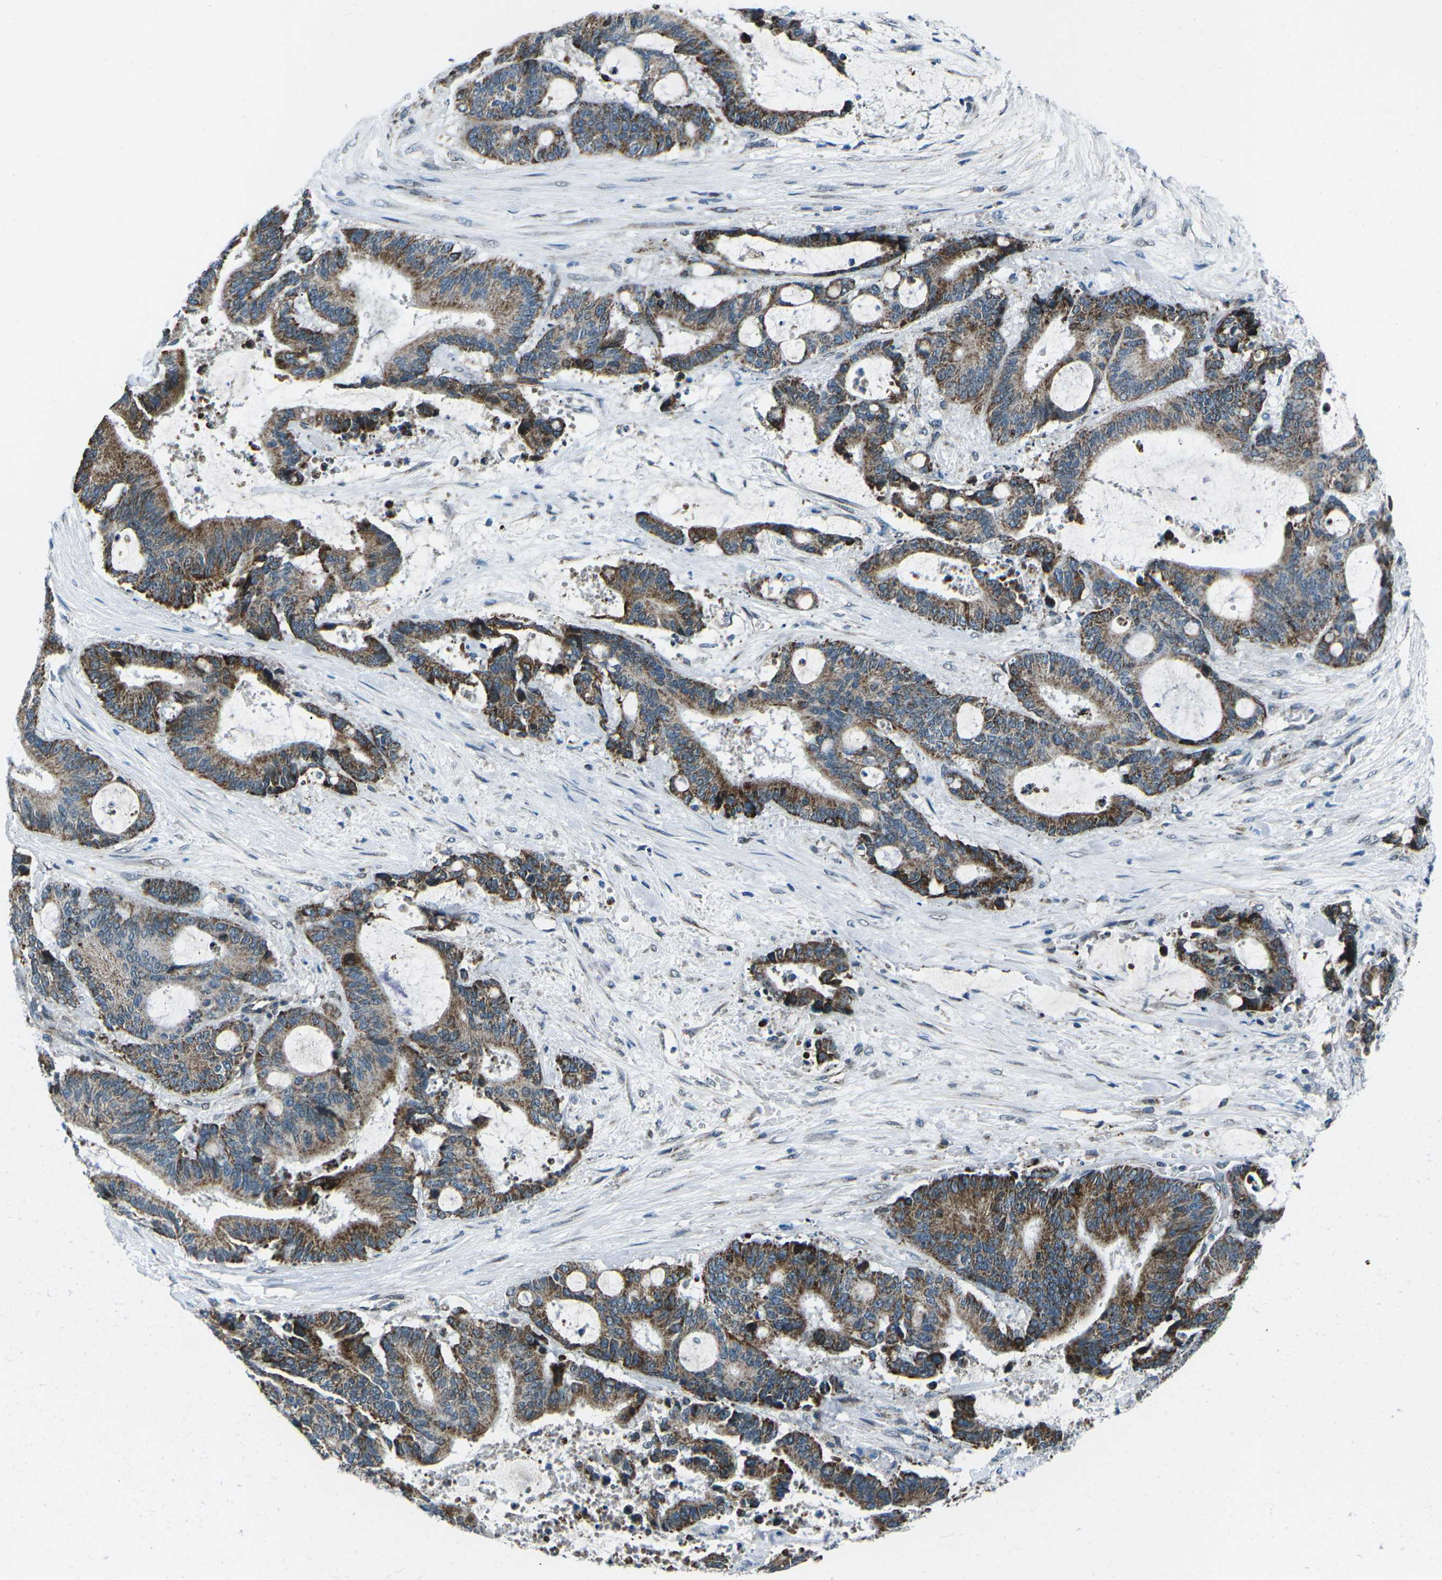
{"staining": {"intensity": "strong", "quantity": ">75%", "location": "cytoplasmic/membranous"}, "tissue": "liver cancer", "cell_type": "Tumor cells", "image_type": "cancer", "snomed": [{"axis": "morphology", "description": "Normal tissue, NOS"}, {"axis": "morphology", "description": "Cholangiocarcinoma"}, {"axis": "topography", "description": "Liver"}, {"axis": "topography", "description": "Peripheral nerve tissue"}], "caption": "Cholangiocarcinoma (liver) stained for a protein demonstrates strong cytoplasmic/membranous positivity in tumor cells.", "gene": "RFESD", "patient": {"sex": "female", "age": 73}}